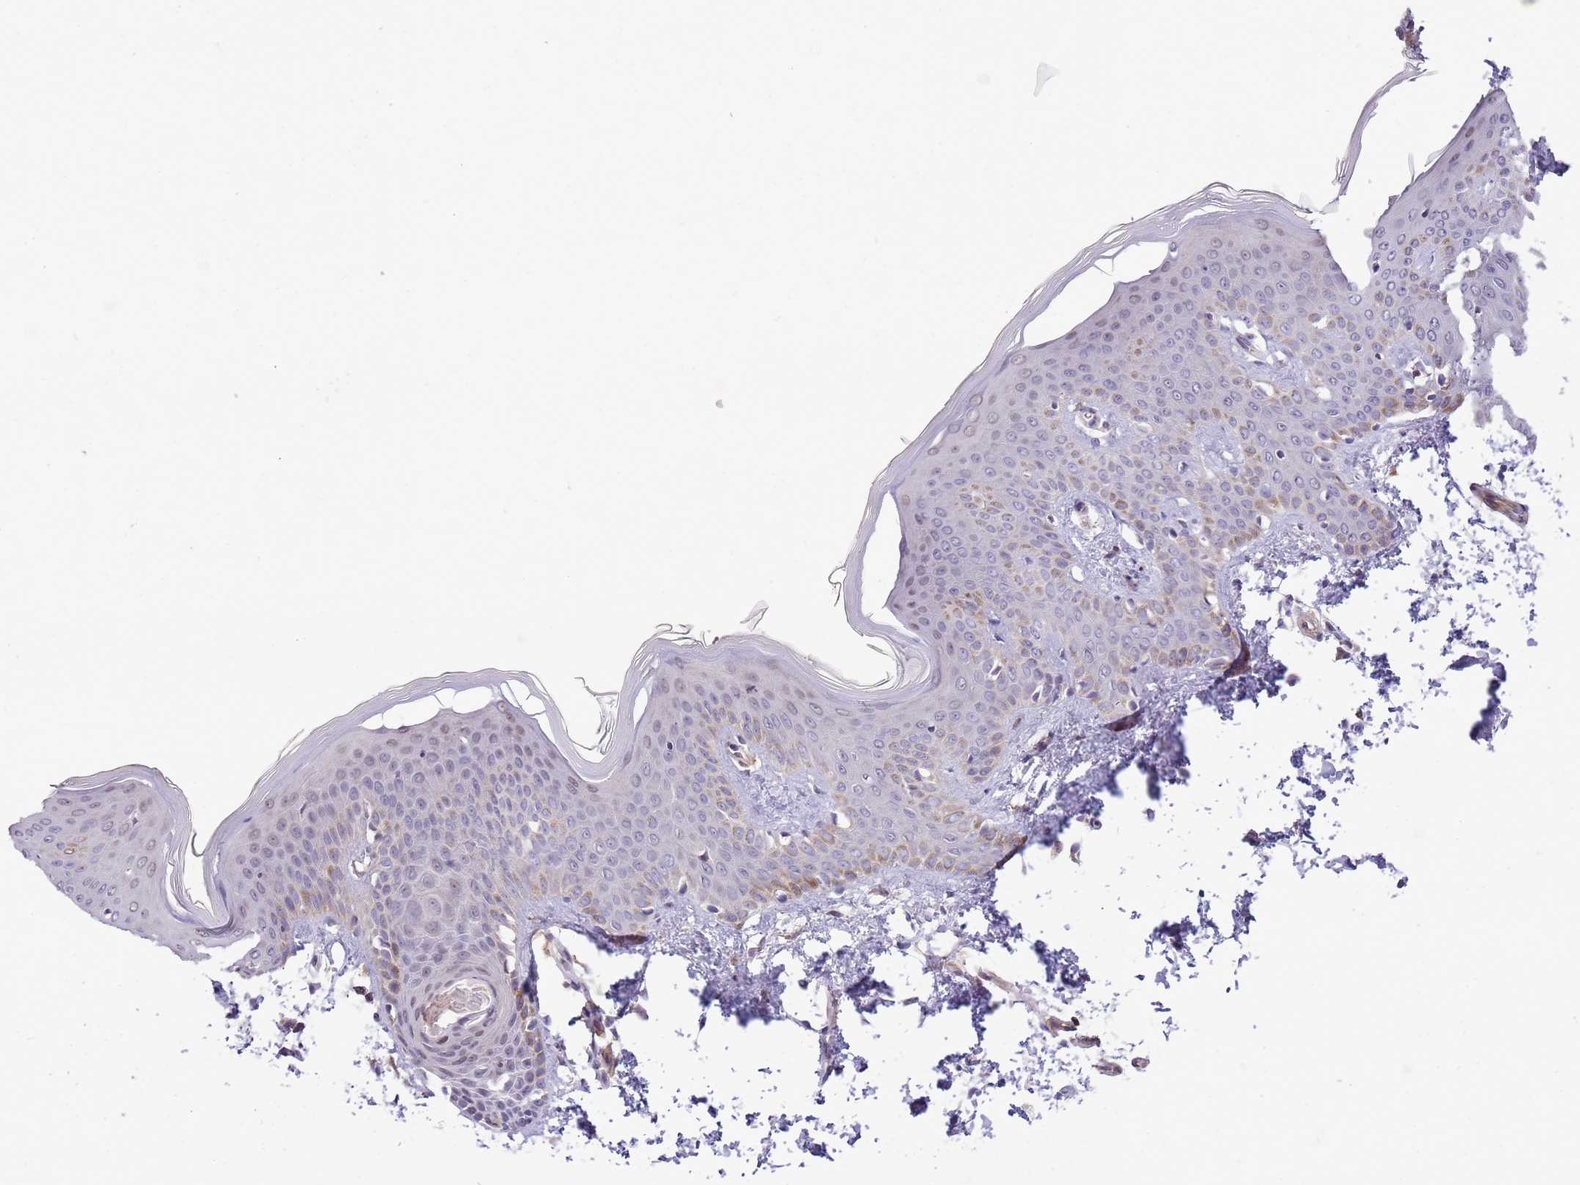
{"staining": {"intensity": "negative", "quantity": "none", "location": "none"}, "tissue": "skin", "cell_type": "Fibroblasts", "image_type": "normal", "snomed": [{"axis": "morphology", "description": "Normal tissue, NOS"}, {"axis": "topography", "description": "Skin"}], "caption": "The immunohistochemistry micrograph has no significant staining in fibroblasts of skin. (Brightfield microscopy of DAB (3,3'-diaminobenzidine) IHC at high magnification).", "gene": "MAGEF1", "patient": {"sex": "male", "age": 36}}